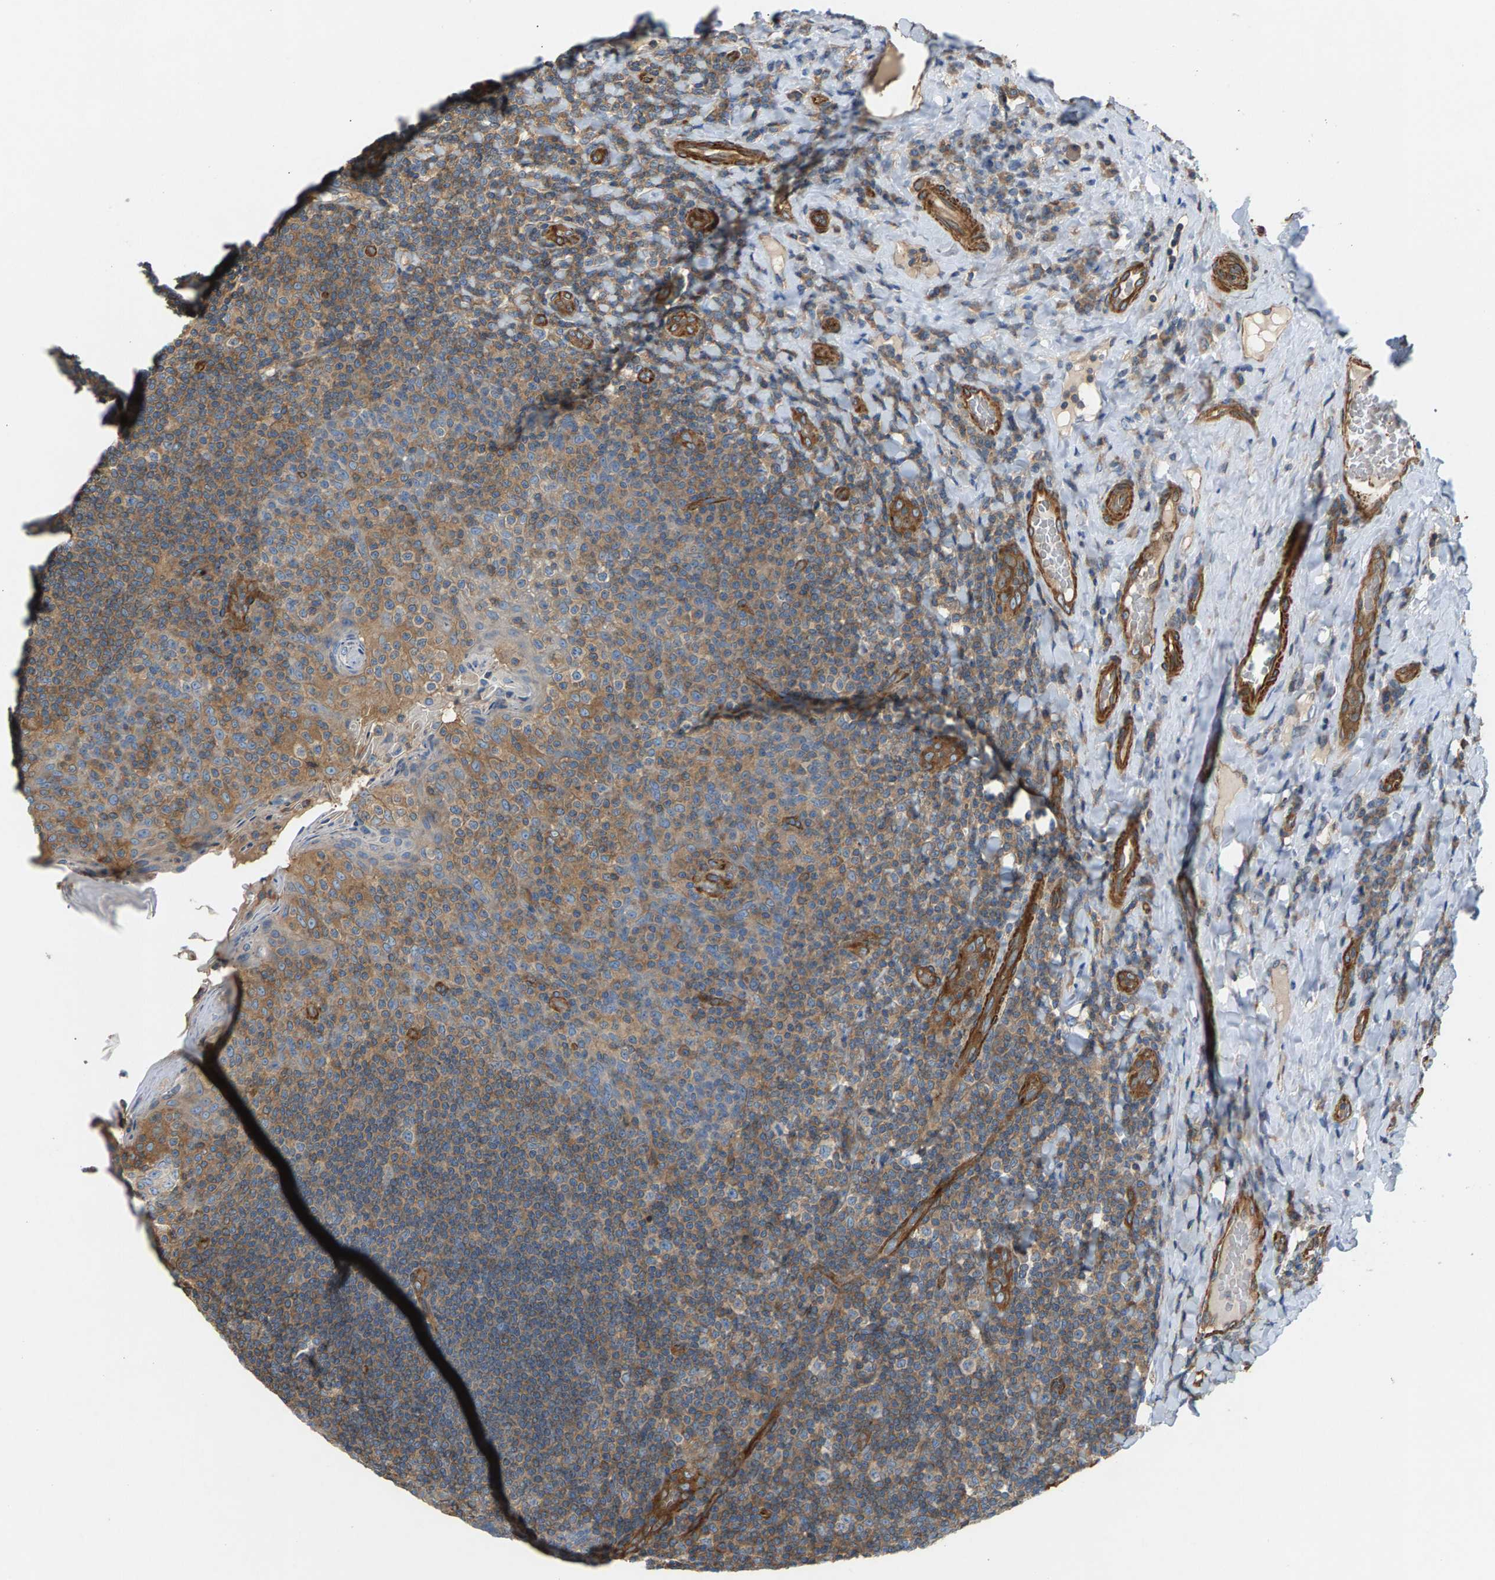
{"staining": {"intensity": "weak", "quantity": ">75%", "location": "cytoplasmic/membranous"}, "tissue": "tonsil", "cell_type": "Germinal center cells", "image_type": "normal", "snomed": [{"axis": "morphology", "description": "Normal tissue, NOS"}, {"axis": "topography", "description": "Tonsil"}], "caption": "Protein staining of benign tonsil reveals weak cytoplasmic/membranous expression in approximately >75% of germinal center cells. Ihc stains the protein in brown and the nuclei are stained blue.", "gene": "PDCL", "patient": {"sex": "male", "age": 17}}